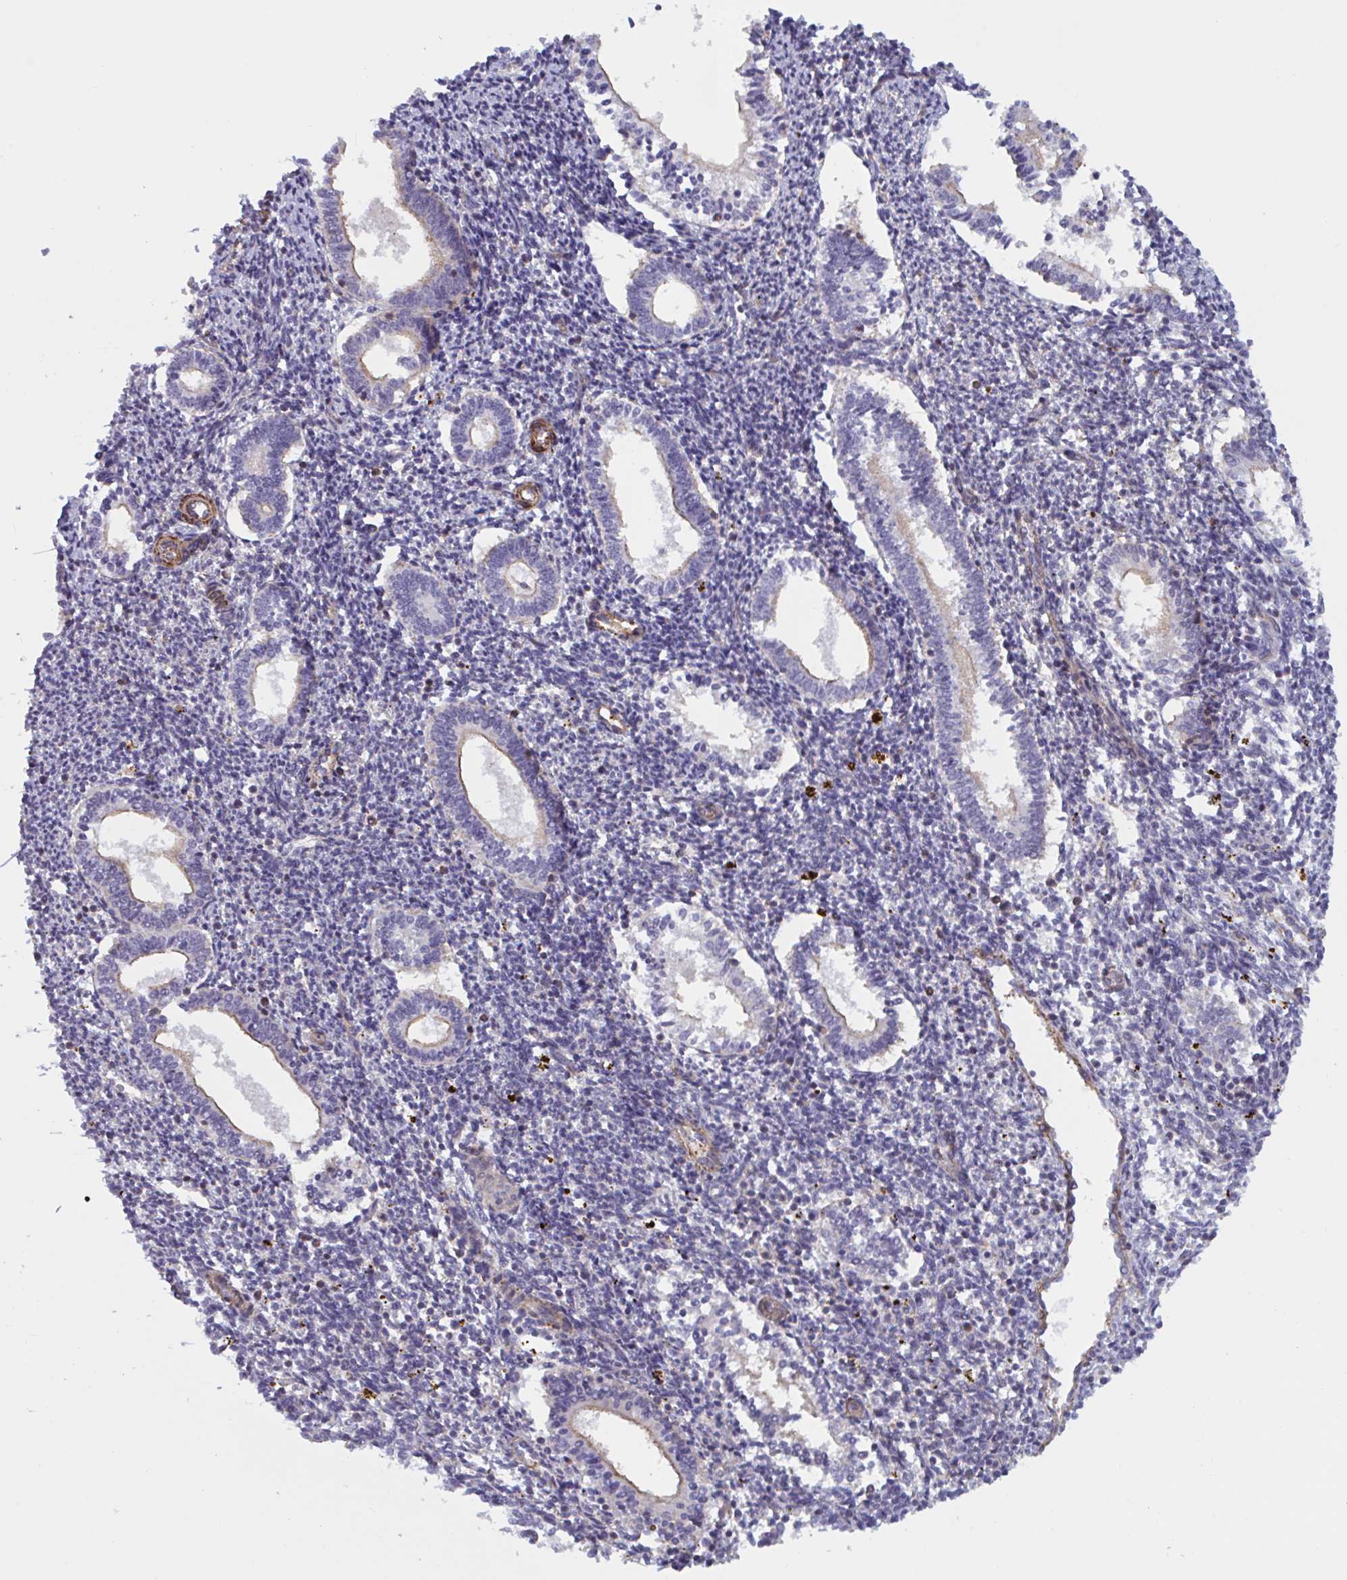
{"staining": {"intensity": "negative", "quantity": "none", "location": "none"}, "tissue": "endometrium", "cell_type": "Cells in endometrial stroma", "image_type": "normal", "snomed": [{"axis": "morphology", "description": "Normal tissue, NOS"}, {"axis": "topography", "description": "Endometrium"}], "caption": "Protein analysis of unremarkable endometrium shows no significant expression in cells in endometrial stroma.", "gene": "SHISA7", "patient": {"sex": "female", "age": 41}}